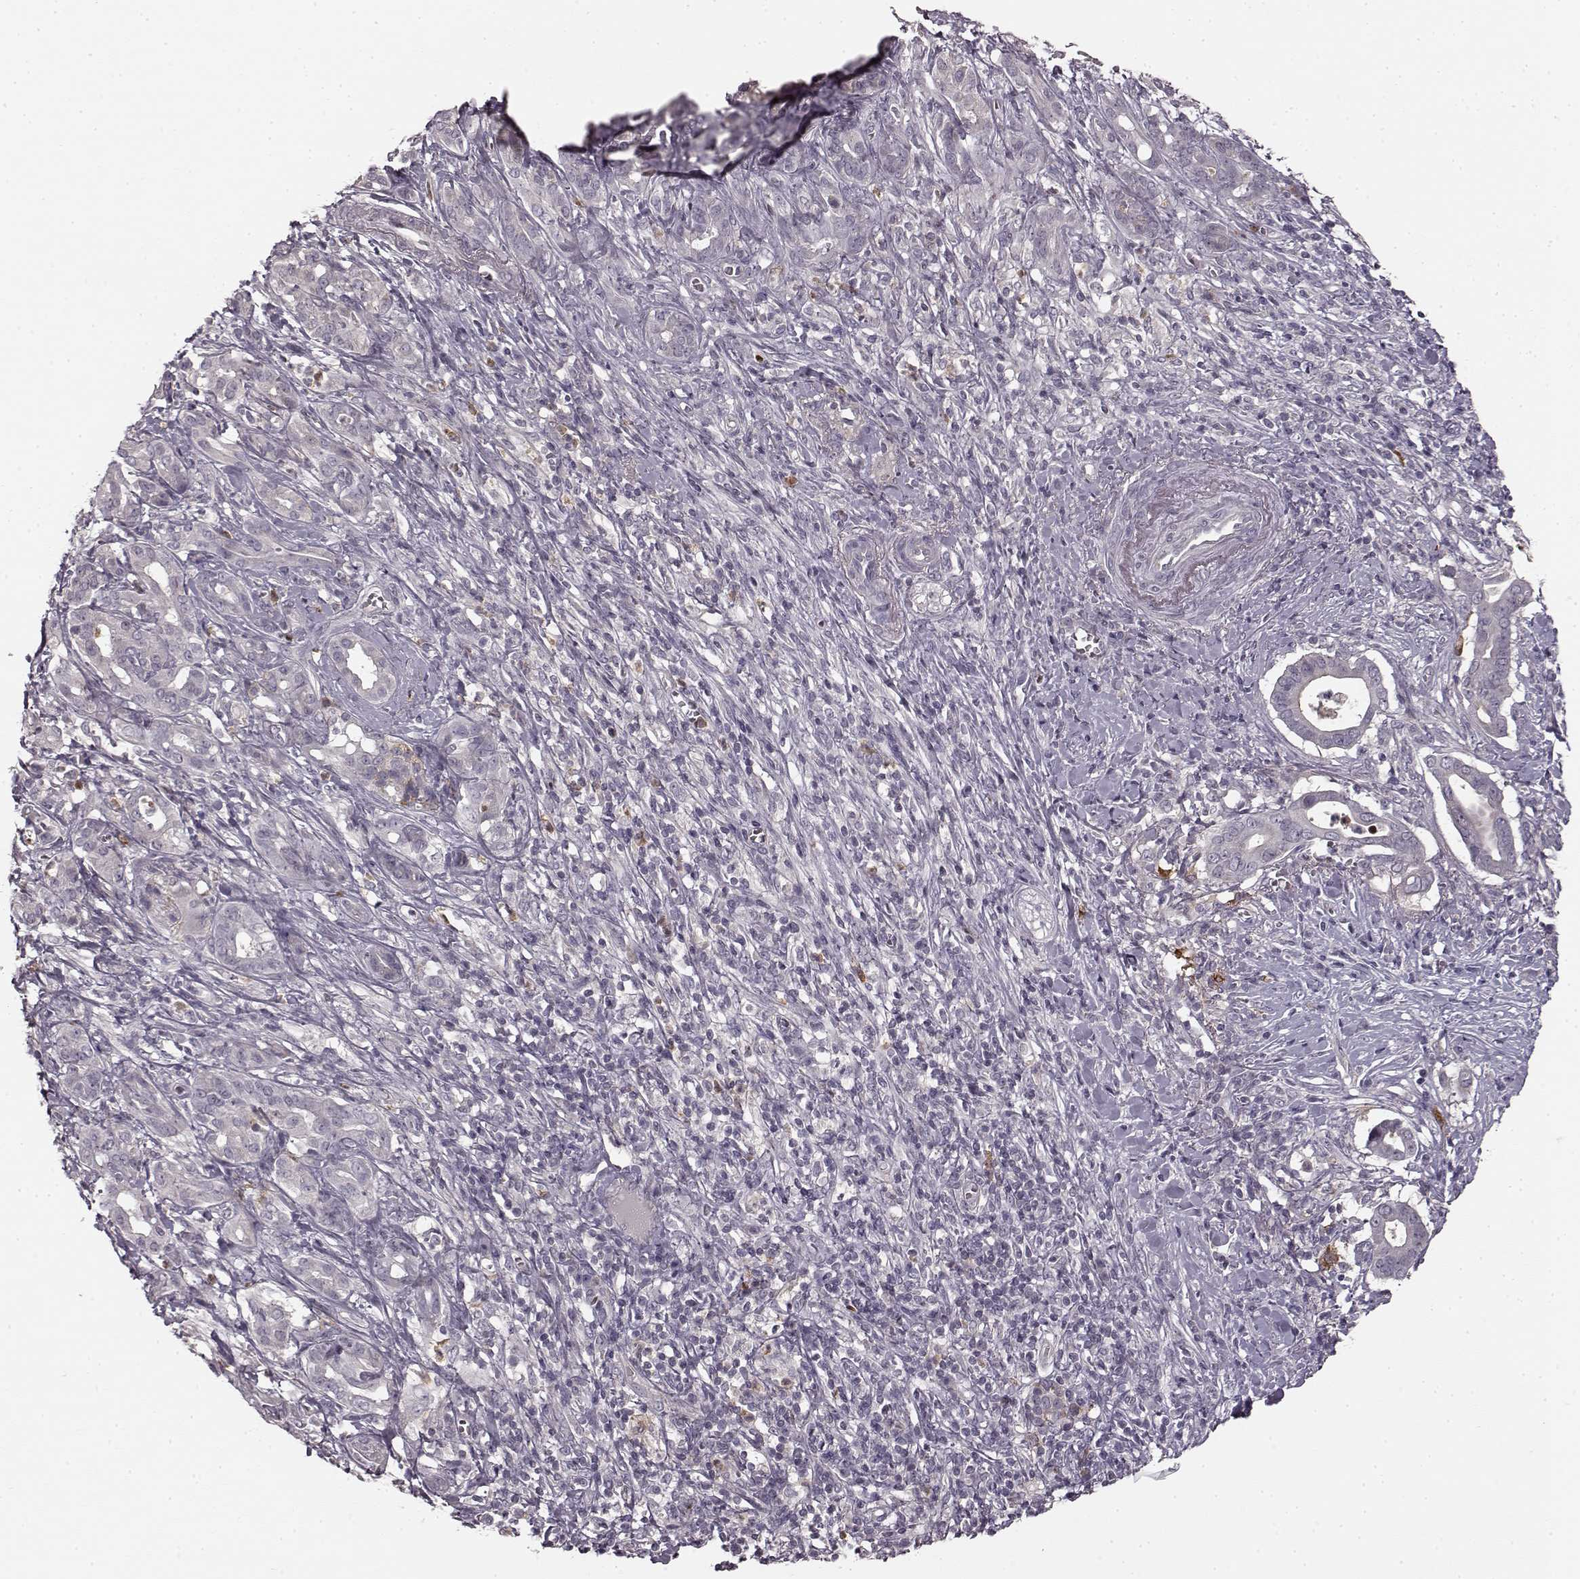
{"staining": {"intensity": "negative", "quantity": "none", "location": "none"}, "tissue": "pancreatic cancer", "cell_type": "Tumor cells", "image_type": "cancer", "snomed": [{"axis": "morphology", "description": "Adenocarcinoma, NOS"}, {"axis": "topography", "description": "Pancreas"}], "caption": "DAB immunohistochemical staining of human pancreatic cancer (adenocarcinoma) demonstrates no significant expression in tumor cells.", "gene": "CHIT1", "patient": {"sex": "male", "age": 61}}